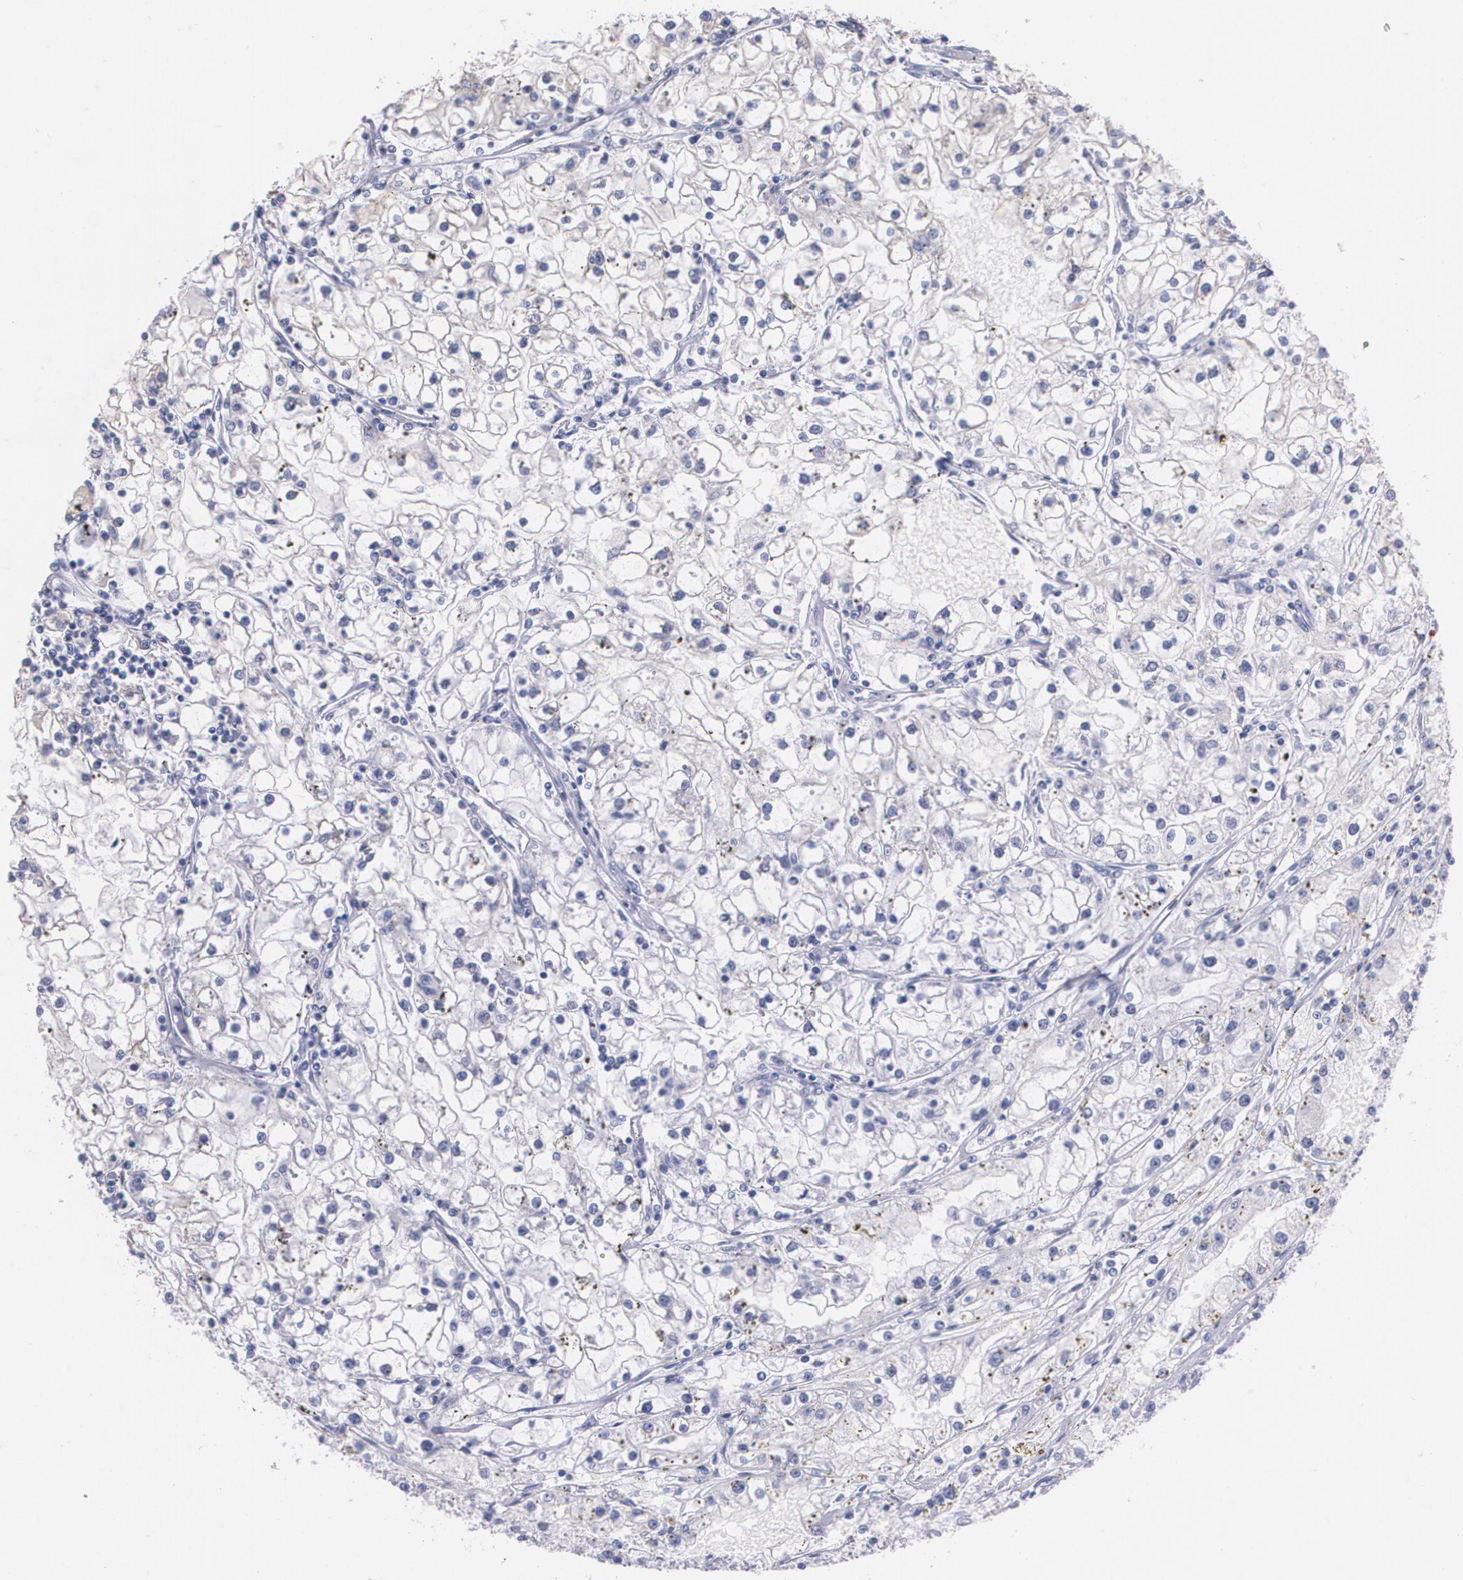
{"staining": {"intensity": "negative", "quantity": "none", "location": "none"}, "tissue": "renal cancer", "cell_type": "Tumor cells", "image_type": "cancer", "snomed": [{"axis": "morphology", "description": "Adenocarcinoma, NOS"}, {"axis": "topography", "description": "Kidney"}], "caption": "Adenocarcinoma (renal) stained for a protein using immunohistochemistry exhibits no staining tumor cells.", "gene": "ATF3", "patient": {"sex": "male", "age": 56}}